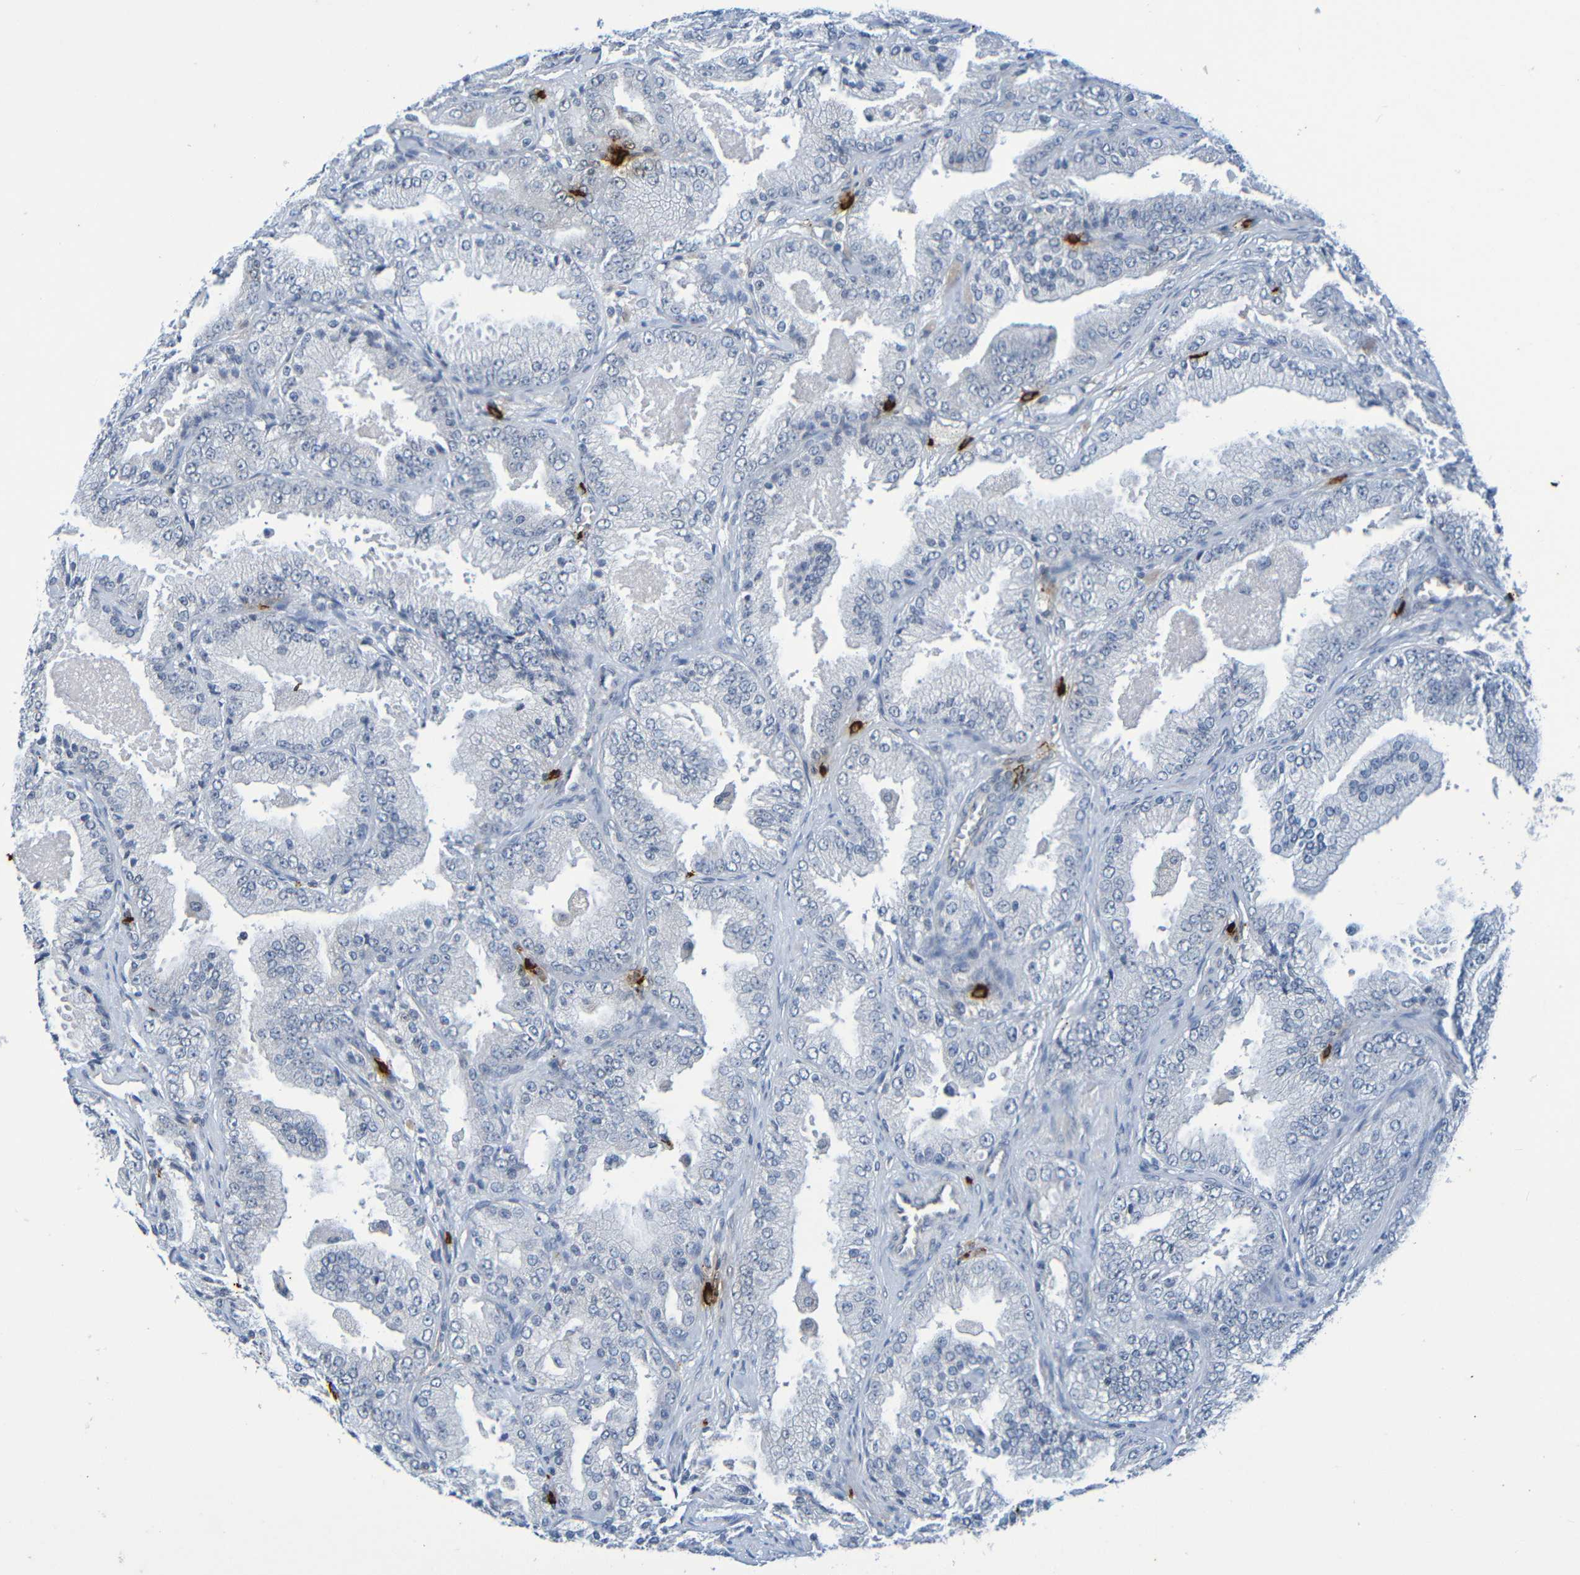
{"staining": {"intensity": "negative", "quantity": "none", "location": "none"}, "tissue": "prostate cancer", "cell_type": "Tumor cells", "image_type": "cancer", "snomed": [{"axis": "morphology", "description": "Adenocarcinoma, High grade"}, {"axis": "topography", "description": "Prostate"}], "caption": "Tumor cells are negative for protein expression in human prostate adenocarcinoma (high-grade). (DAB (3,3'-diaminobenzidine) immunohistochemistry, high magnification).", "gene": "C3AR1", "patient": {"sex": "male", "age": 61}}